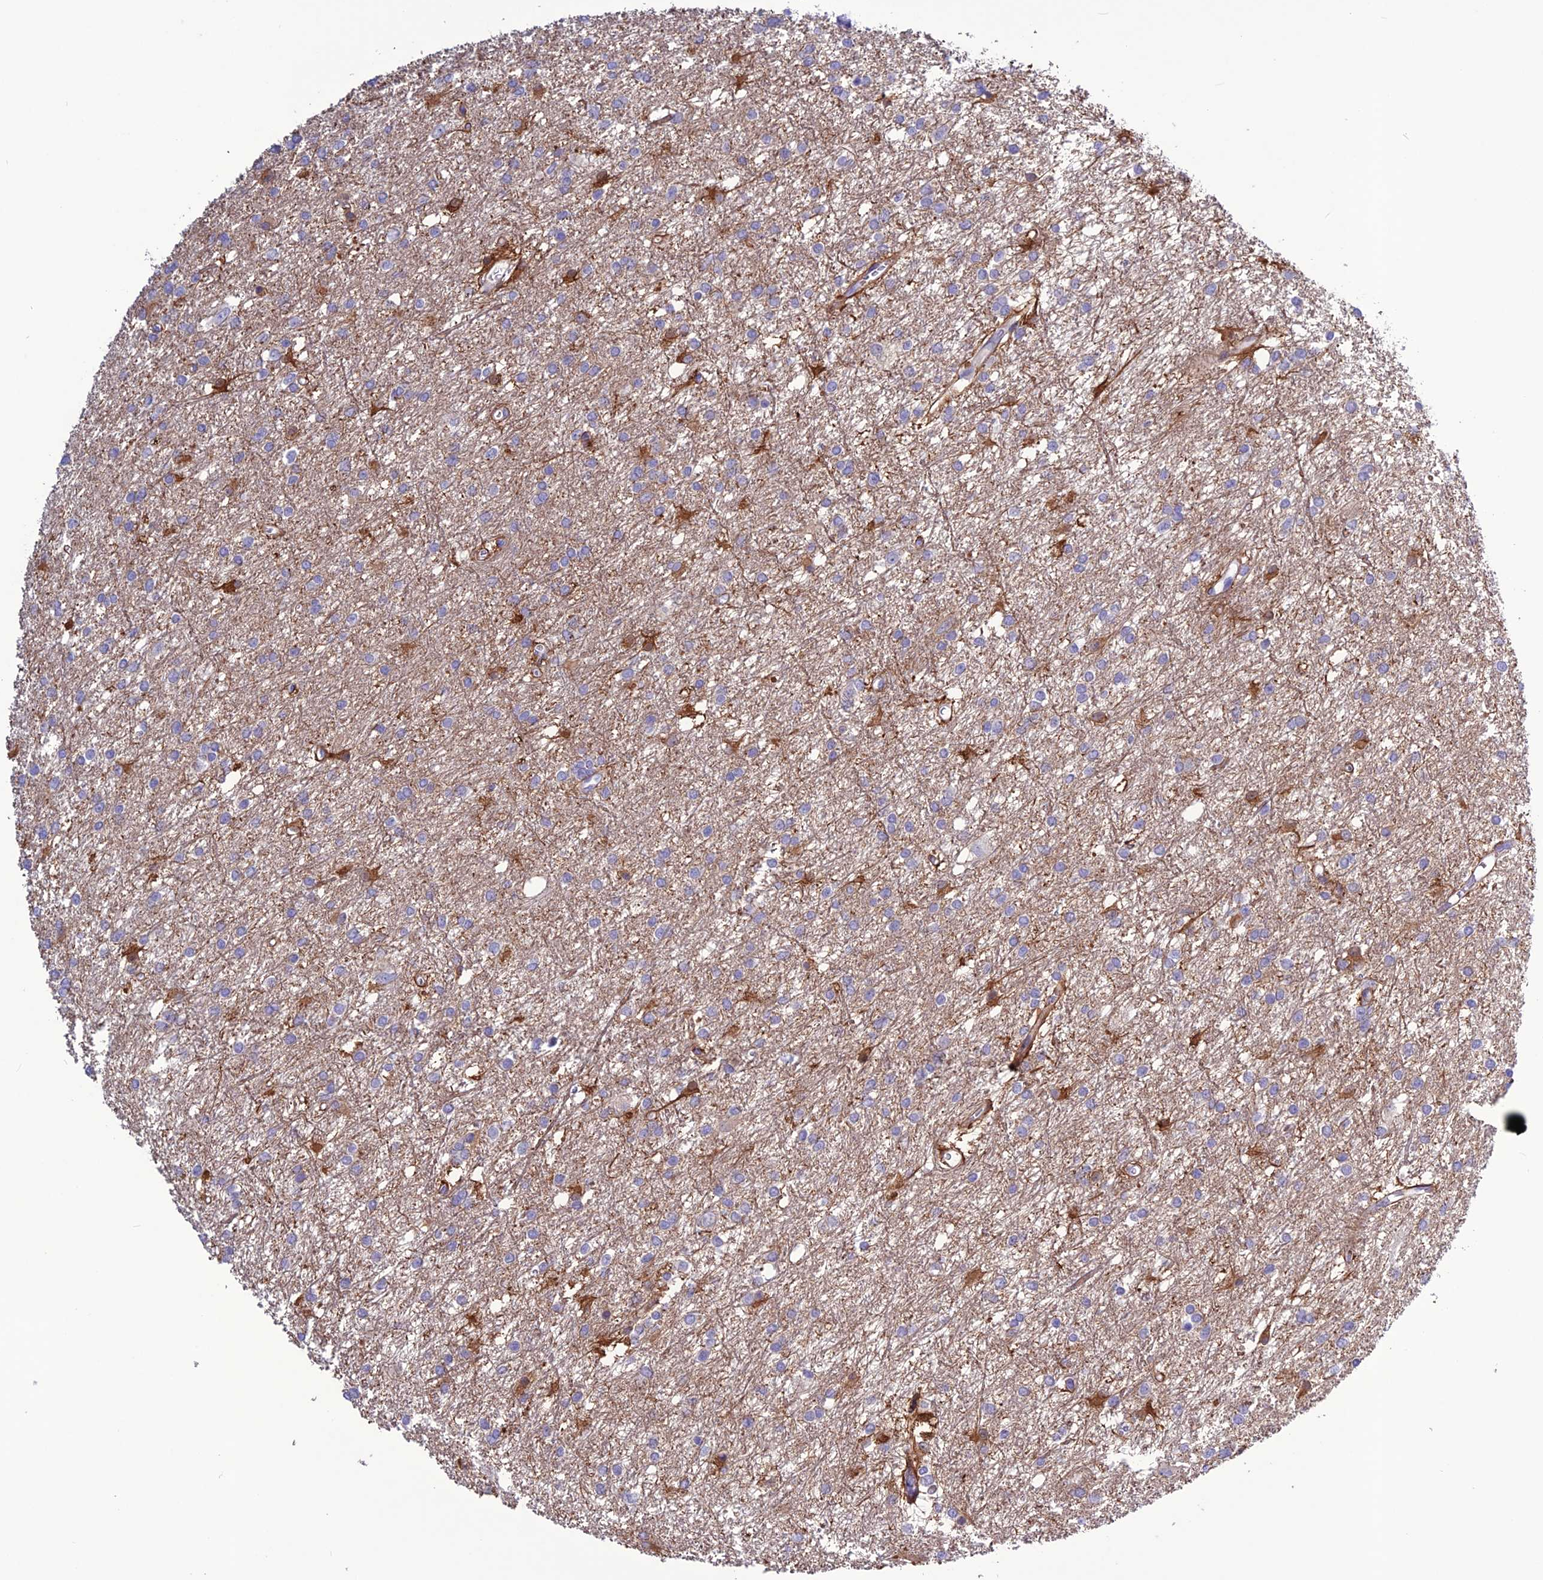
{"staining": {"intensity": "negative", "quantity": "none", "location": "none"}, "tissue": "glioma", "cell_type": "Tumor cells", "image_type": "cancer", "snomed": [{"axis": "morphology", "description": "Glioma, malignant, High grade"}, {"axis": "topography", "description": "Brain"}], "caption": "DAB immunohistochemical staining of human glioma exhibits no significant positivity in tumor cells.", "gene": "CLEC2L", "patient": {"sex": "female", "age": 50}}